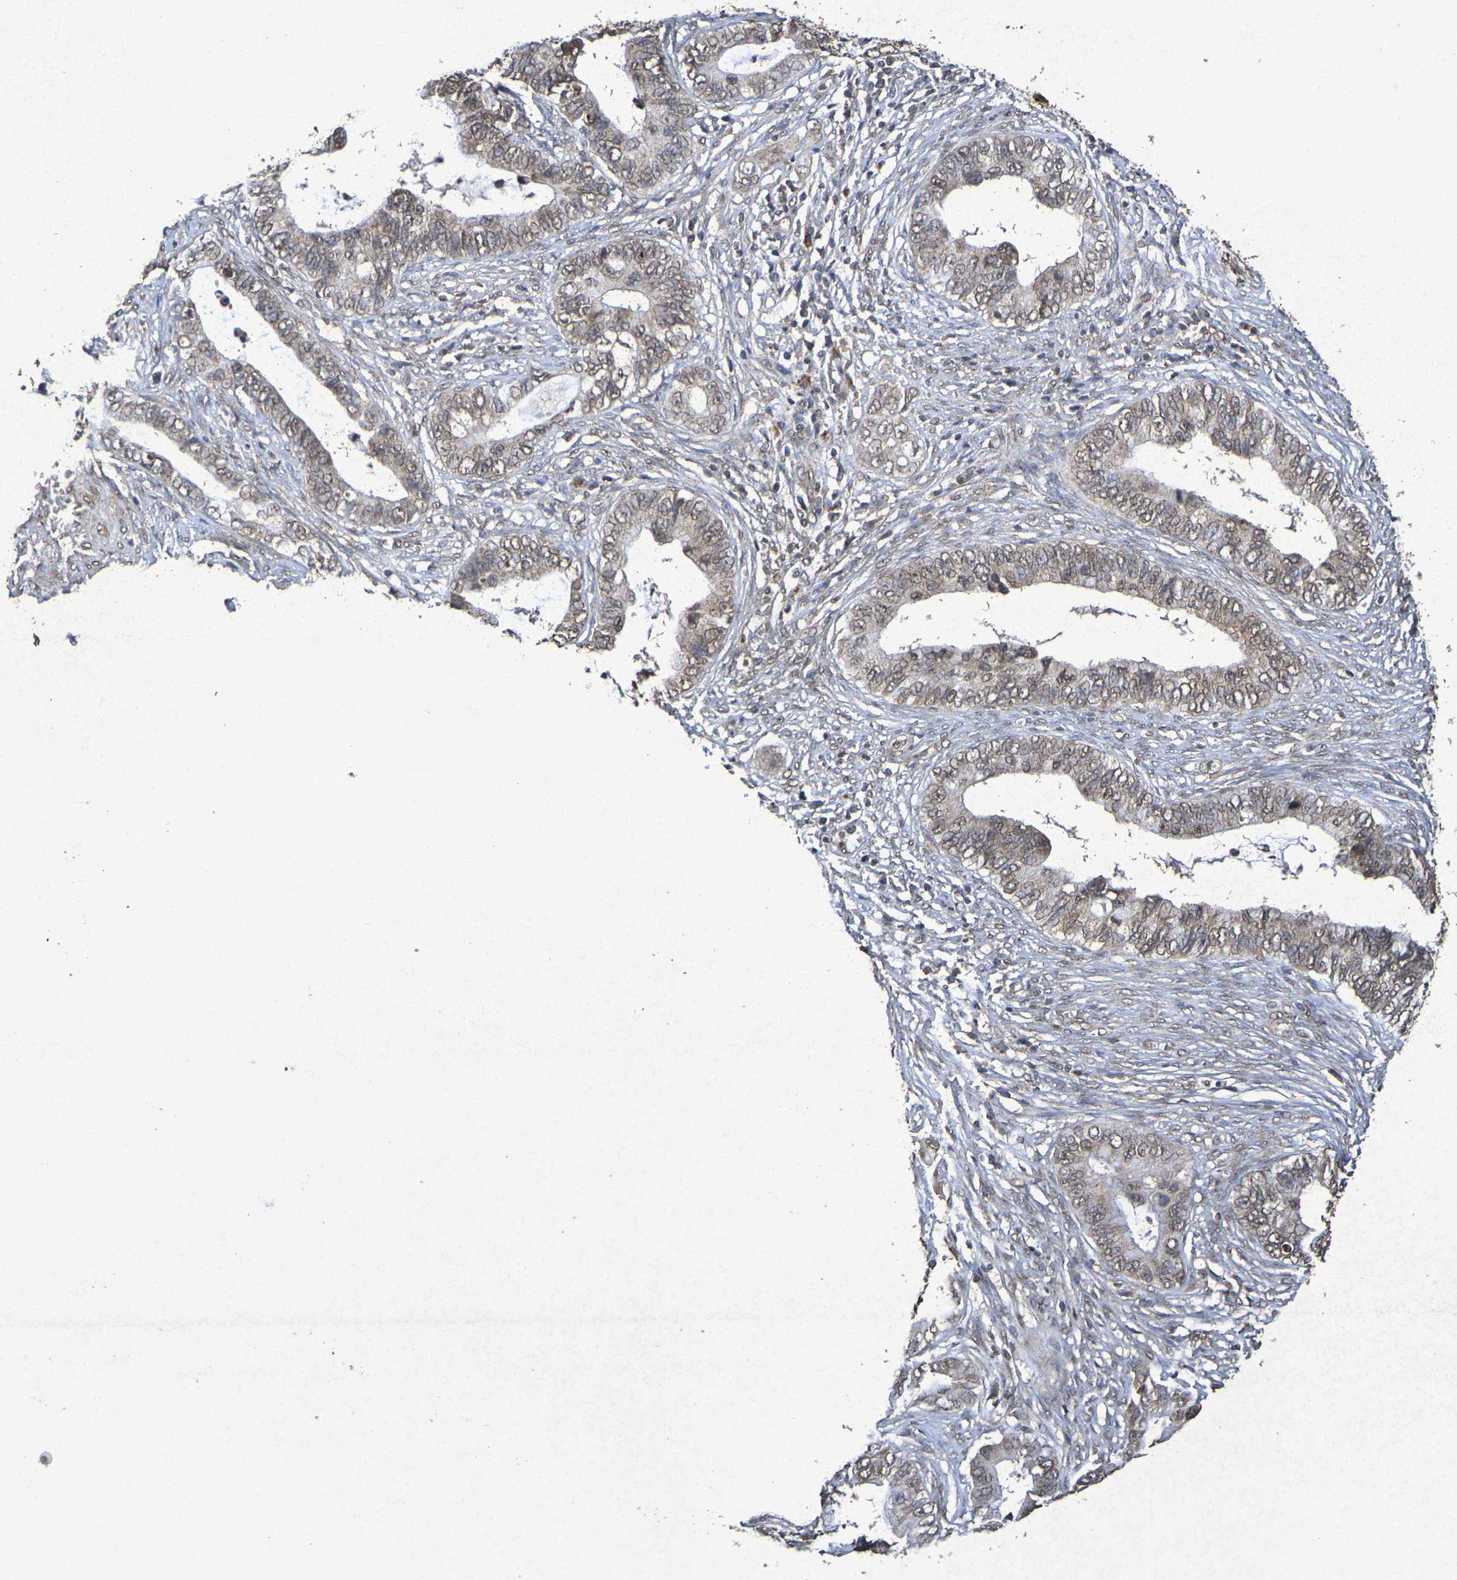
{"staining": {"intensity": "weak", "quantity": ">75%", "location": "cytoplasmic/membranous,nuclear"}, "tissue": "cervical cancer", "cell_type": "Tumor cells", "image_type": "cancer", "snomed": [{"axis": "morphology", "description": "Adenocarcinoma, NOS"}, {"axis": "topography", "description": "Cervix"}], "caption": "Brown immunohistochemical staining in human cervical cancer (adenocarcinoma) exhibits weak cytoplasmic/membranous and nuclear expression in approximately >75% of tumor cells. The staining was performed using DAB to visualize the protein expression in brown, while the nuclei were stained in blue with hematoxylin (Magnification: 20x).", "gene": "GUCY1A2", "patient": {"sex": "female", "age": 44}}